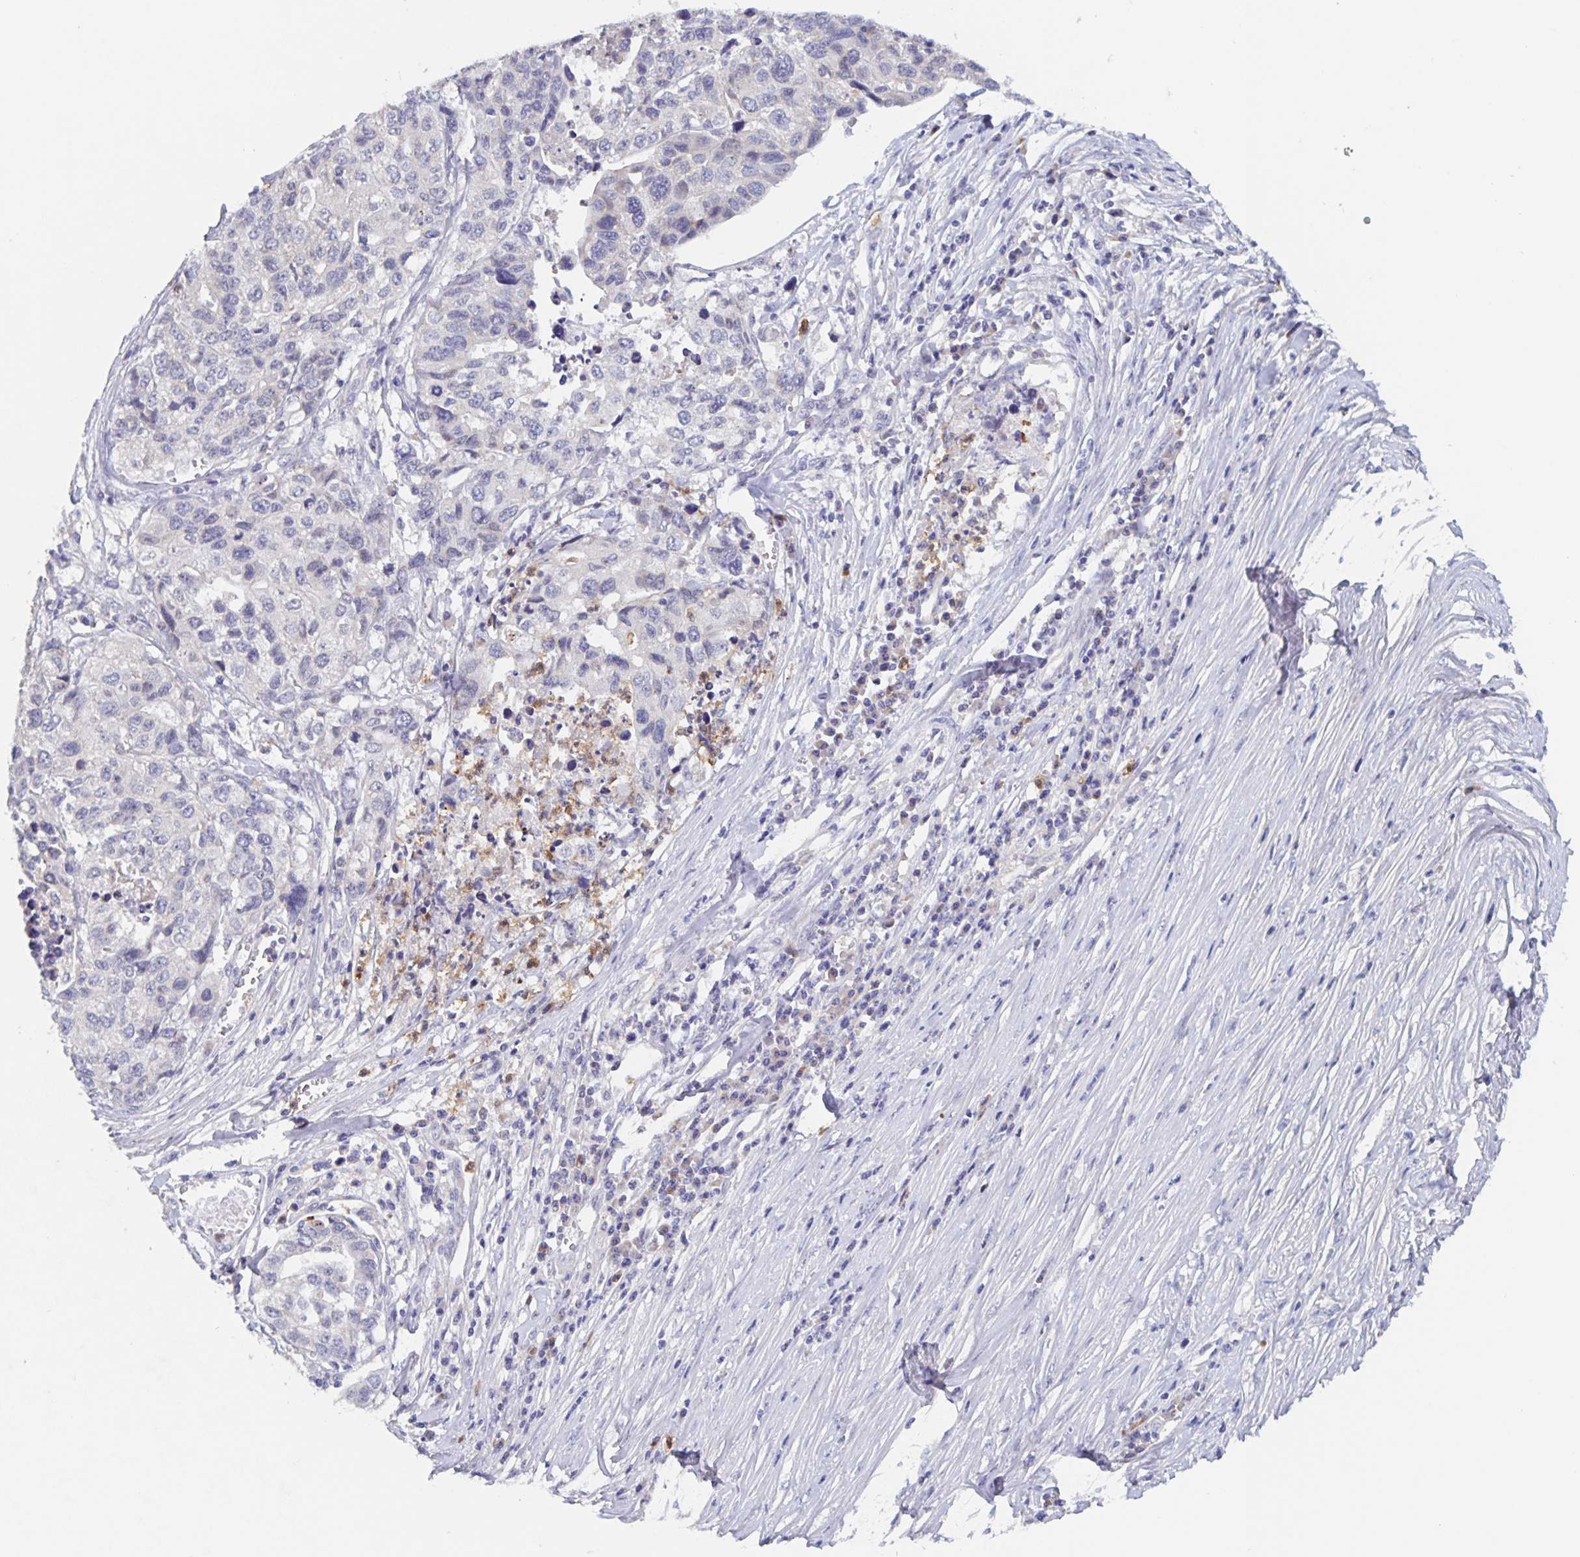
{"staining": {"intensity": "negative", "quantity": "none", "location": "none"}, "tissue": "stomach cancer", "cell_type": "Tumor cells", "image_type": "cancer", "snomed": [{"axis": "morphology", "description": "Adenocarcinoma, NOS"}, {"axis": "topography", "description": "Stomach, upper"}], "caption": "This photomicrograph is of adenocarcinoma (stomach) stained with immunohistochemistry to label a protein in brown with the nuclei are counter-stained blue. There is no positivity in tumor cells.", "gene": "CDC42BPG", "patient": {"sex": "female", "age": 67}}